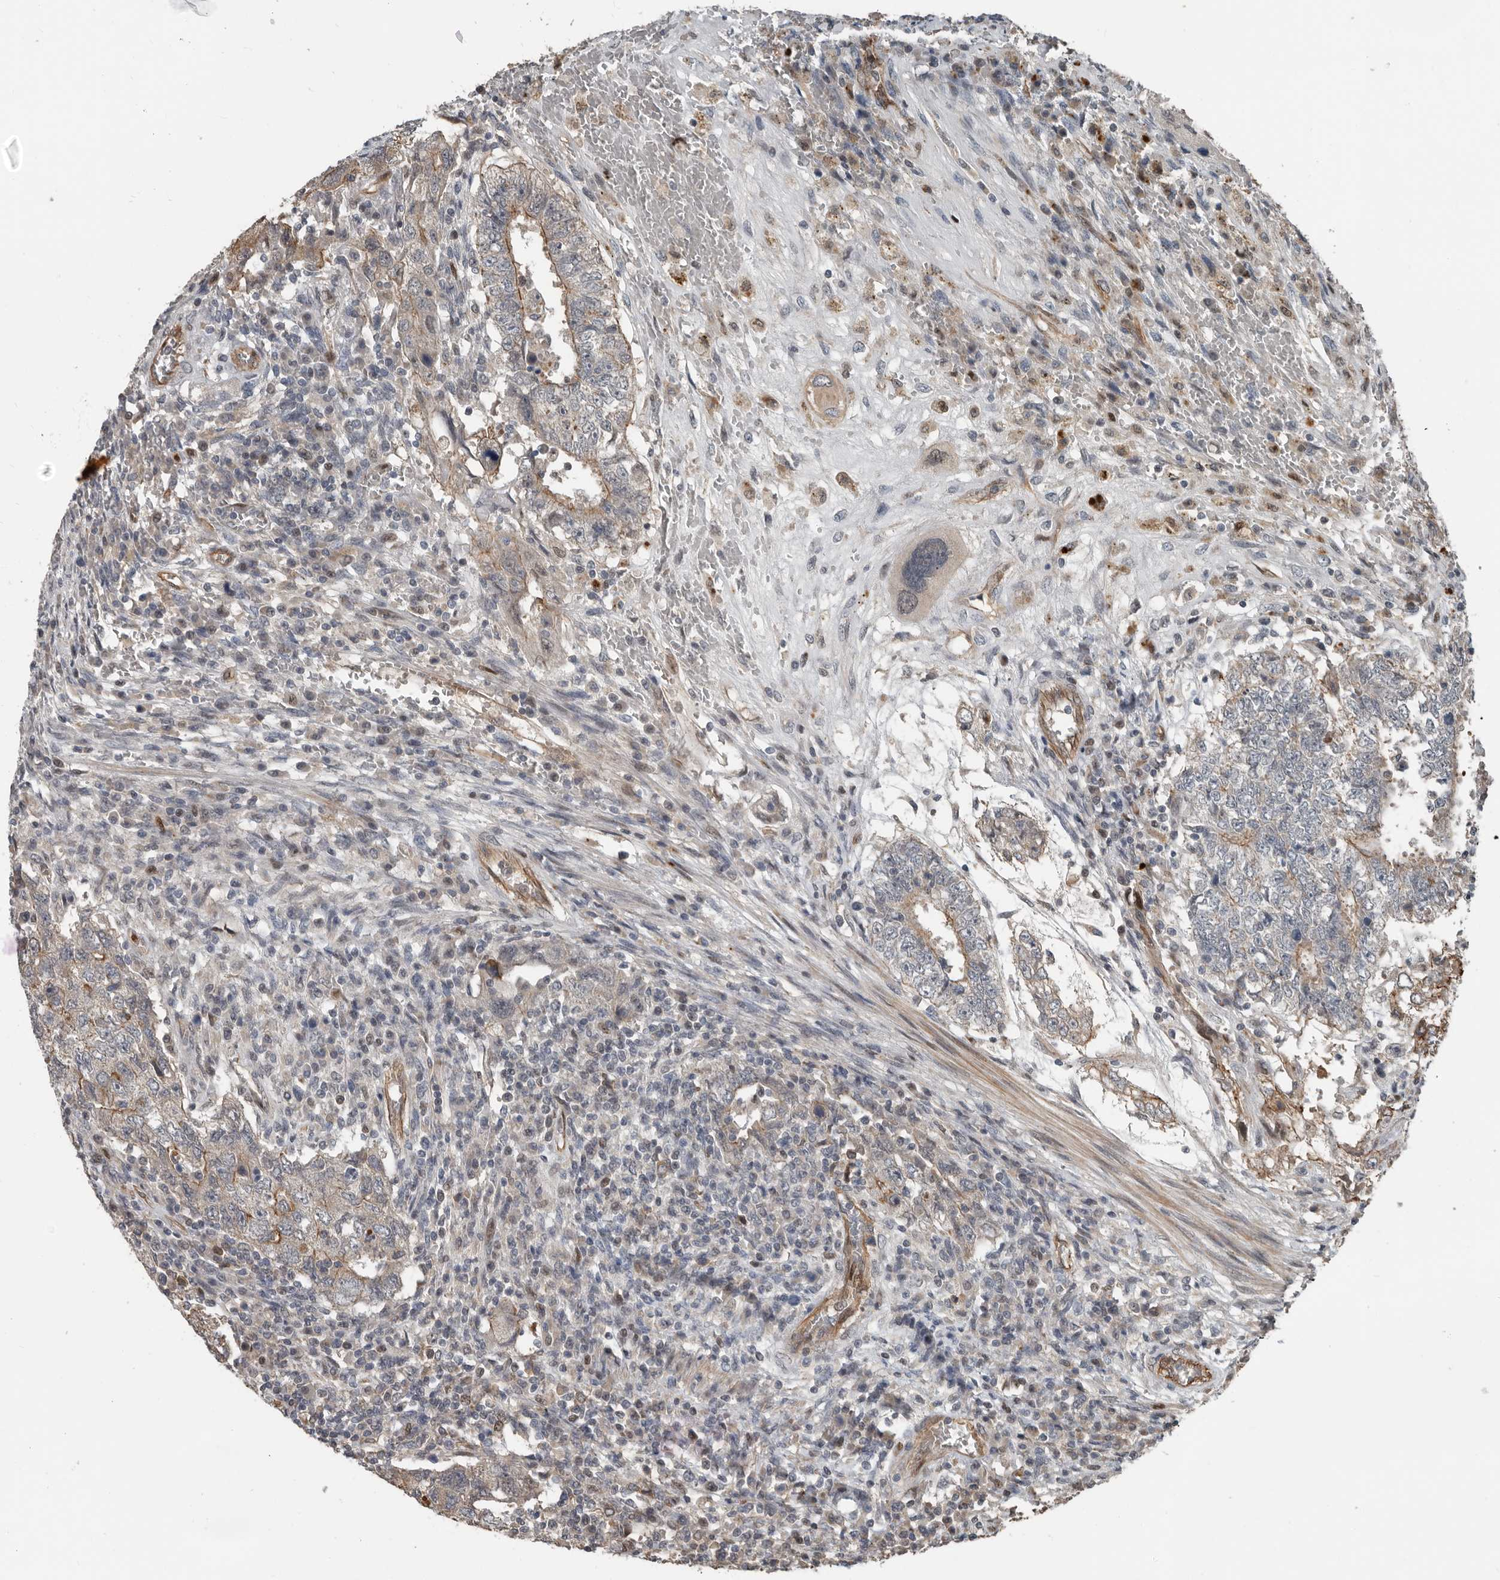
{"staining": {"intensity": "weak", "quantity": "<25%", "location": "cytoplasmic/membranous"}, "tissue": "testis cancer", "cell_type": "Tumor cells", "image_type": "cancer", "snomed": [{"axis": "morphology", "description": "Carcinoma, Embryonal, NOS"}, {"axis": "topography", "description": "Testis"}], "caption": "Immunohistochemistry image of neoplastic tissue: embryonal carcinoma (testis) stained with DAB shows no significant protein staining in tumor cells.", "gene": "YOD1", "patient": {"sex": "male", "age": 26}}